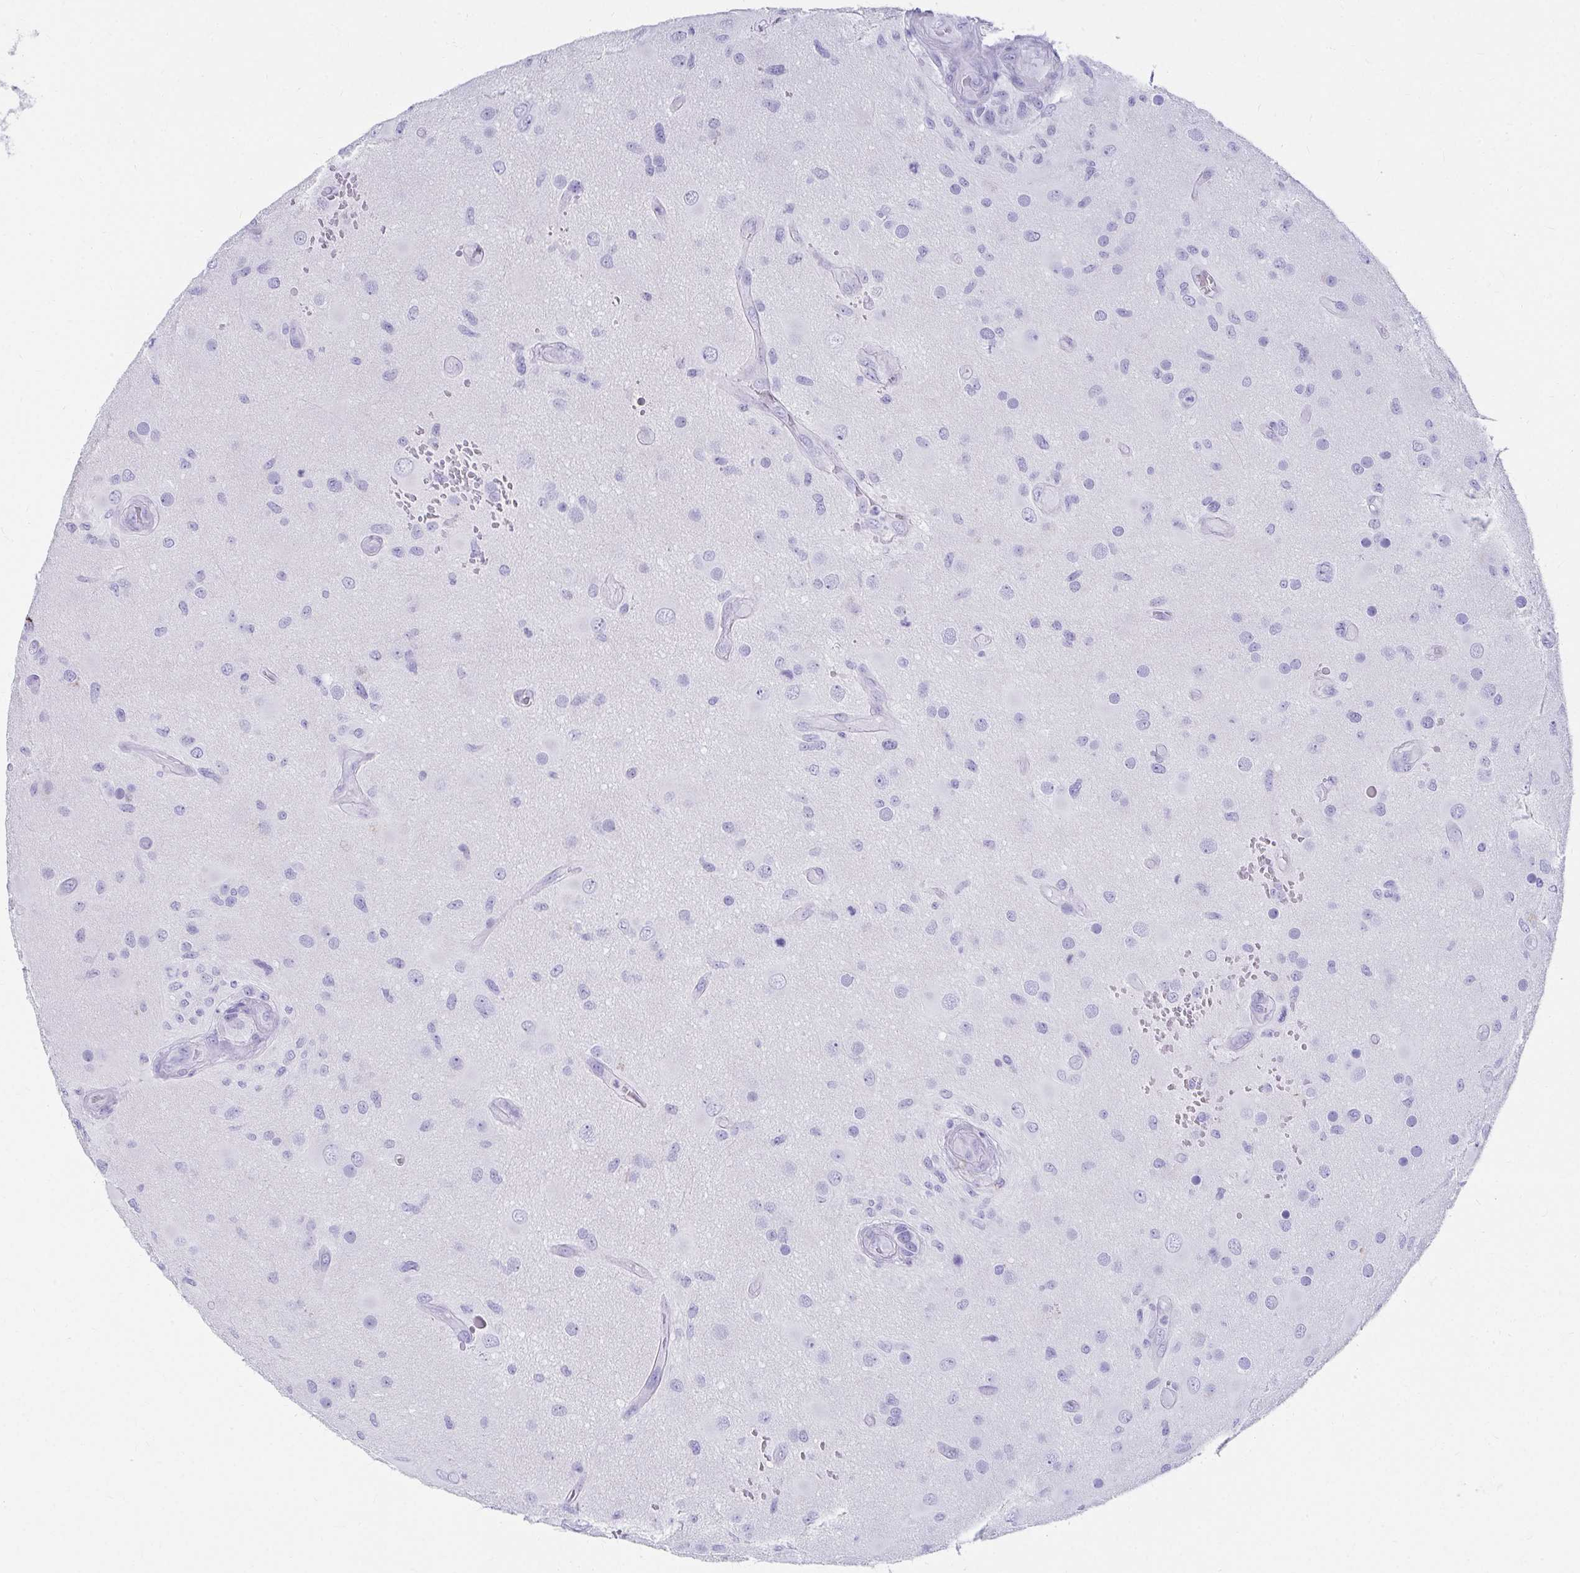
{"staining": {"intensity": "negative", "quantity": "none", "location": "none"}, "tissue": "glioma", "cell_type": "Tumor cells", "image_type": "cancer", "snomed": [{"axis": "morphology", "description": "Glioma, malignant, High grade"}, {"axis": "topography", "description": "Brain"}], "caption": "Immunohistochemical staining of glioma reveals no significant positivity in tumor cells.", "gene": "DPEP3", "patient": {"sex": "male", "age": 53}}